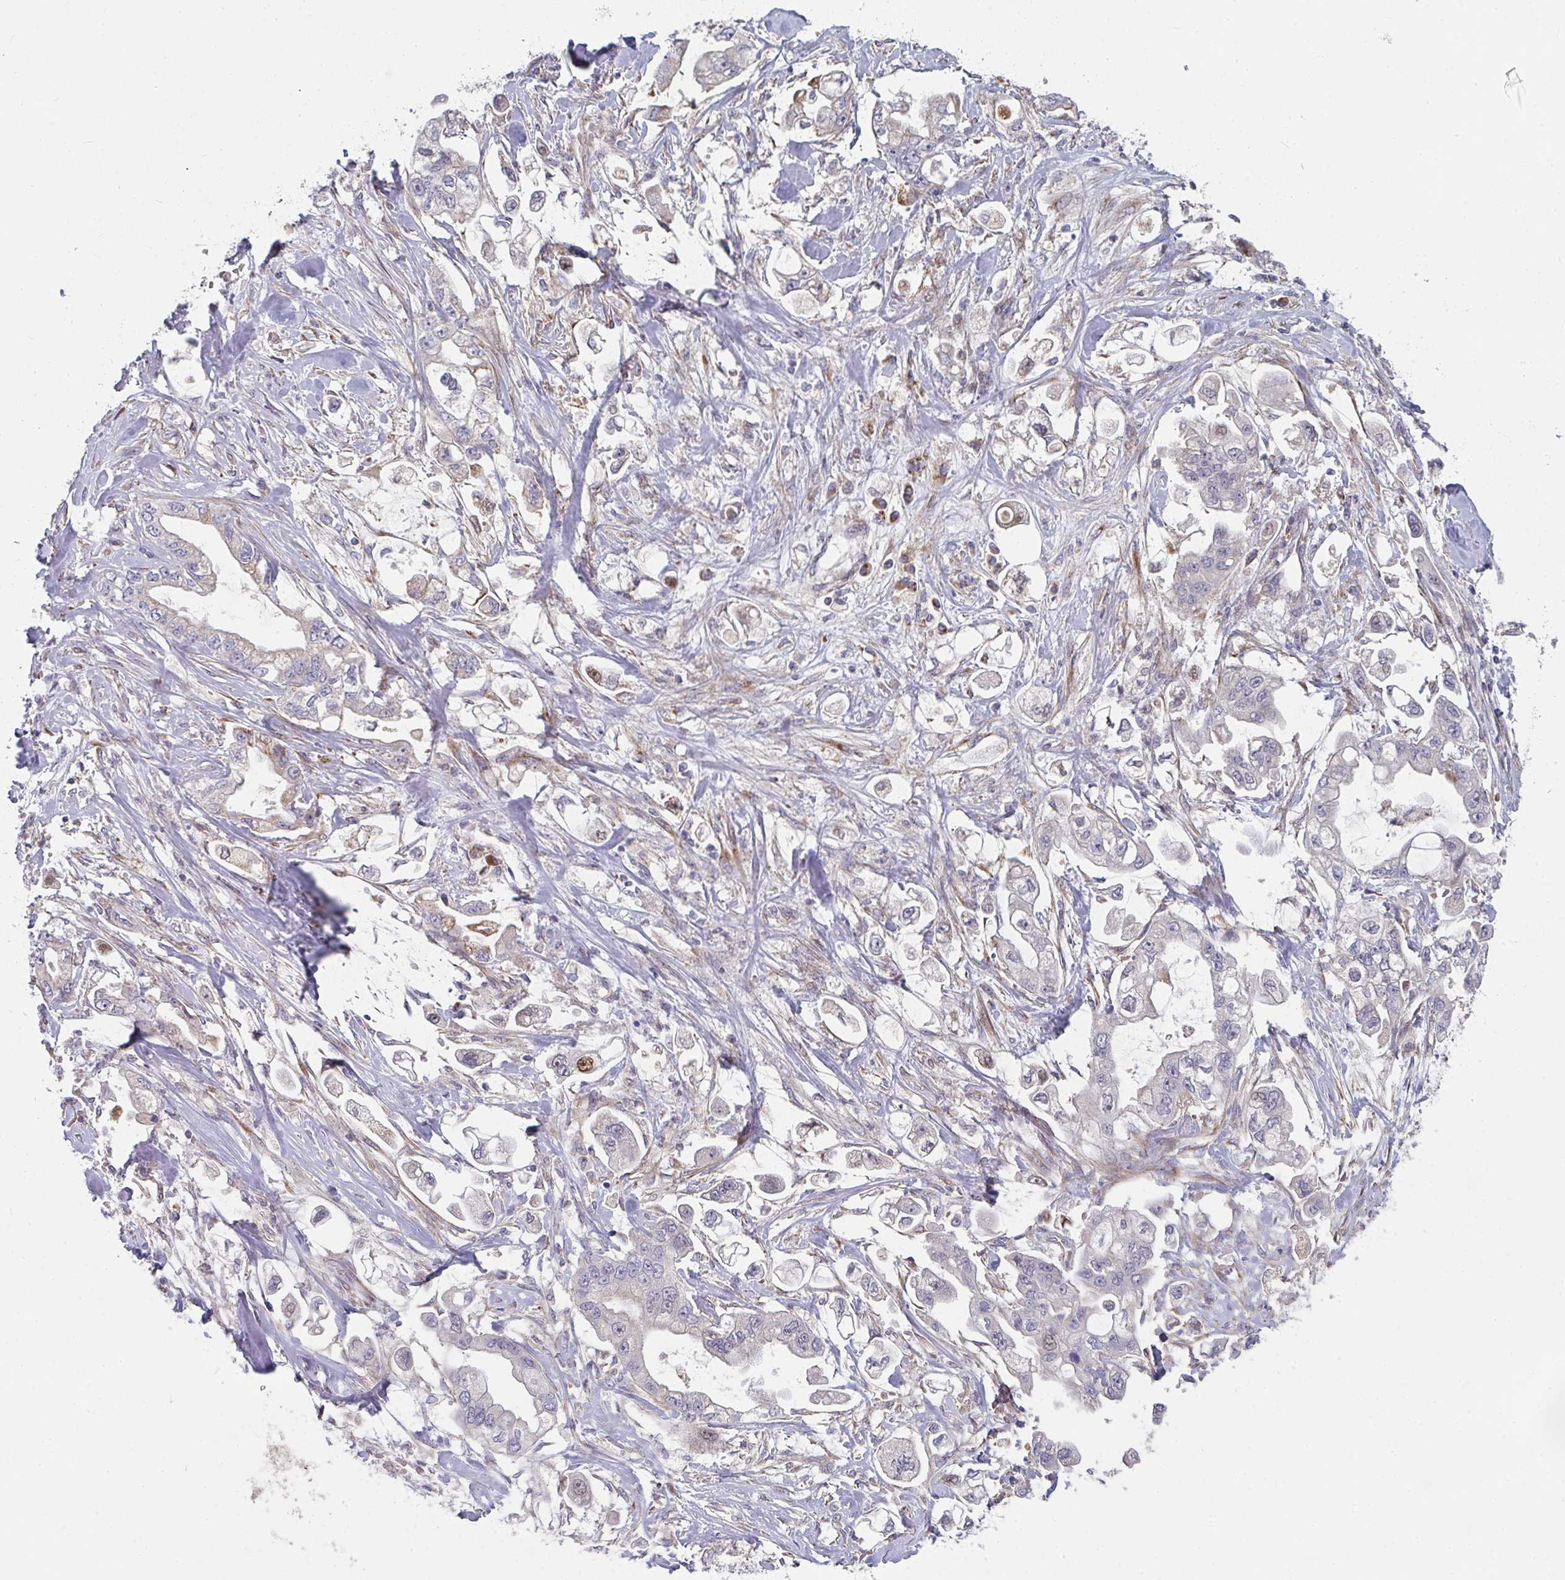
{"staining": {"intensity": "negative", "quantity": "none", "location": "none"}, "tissue": "stomach cancer", "cell_type": "Tumor cells", "image_type": "cancer", "snomed": [{"axis": "morphology", "description": "Adenocarcinoma, NOS"}, {"axis": "topography", "description": "Stomach"}], "caption": "Stomach cancer stained for a protein using immunohistochemistry shows no expression tumor cells.", "gene": "RHEBL1", "patient": {"sex": "male", "age": 62}}